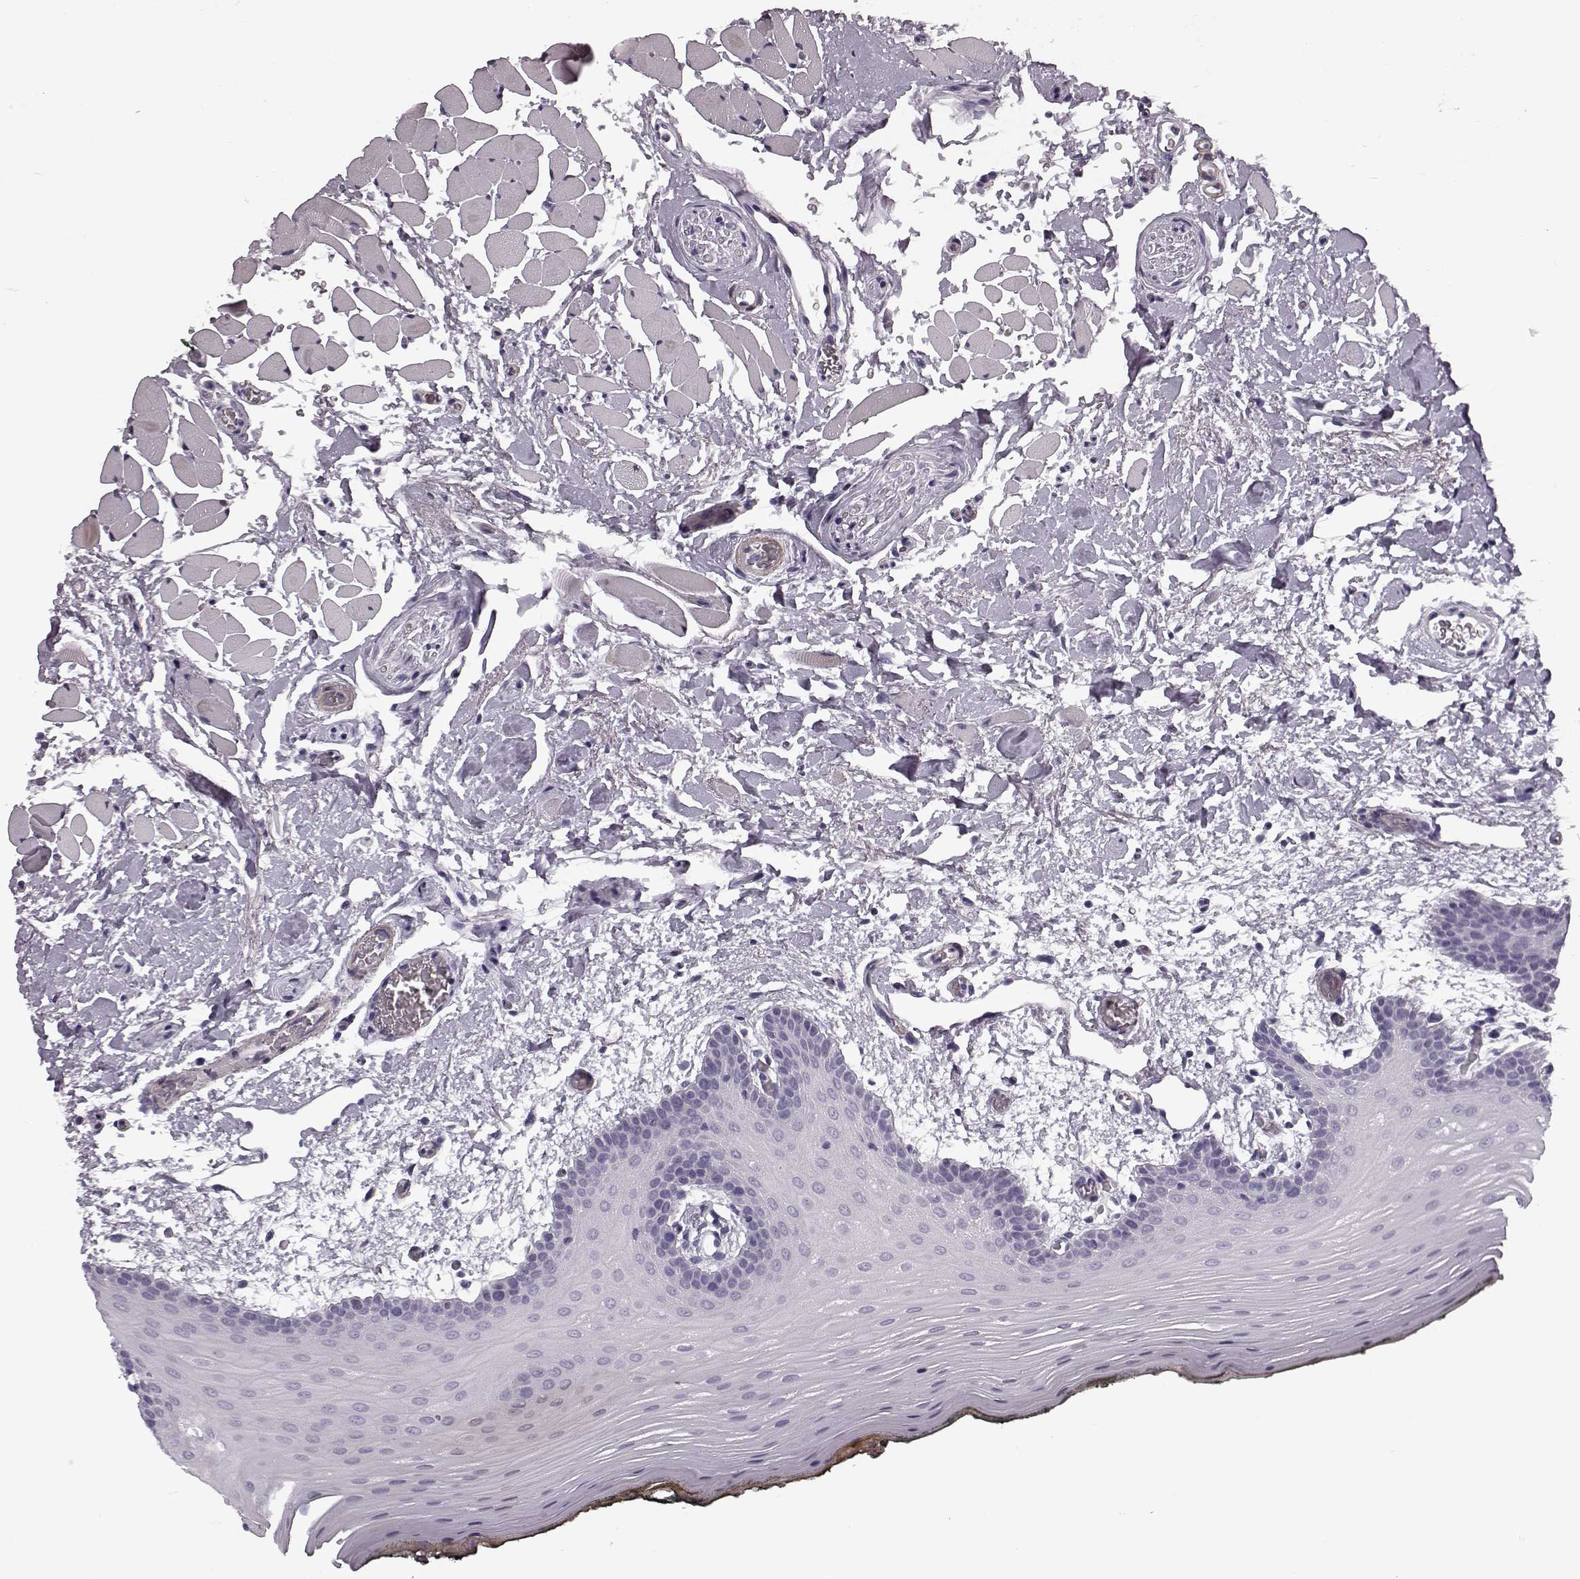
{"staining": {"intensity": "negative", "quantity": "none", "location": "none"}, "tissue": "oral mucosa", "cell_type": "Squamous epithelial cells", "image_type": "normal", "snomed": [{"axis": "morphology", "description": "Normal tissue, NOS"}, {"axis": "topography", "description": "Oral tissue"}, {"axis": "topography", "description": "Head-Neck"}], "caption": "An IHC photomicrograph of unremarkable oral mucosa is shown. There is no staining in squamous epithelial cells of oral mucosa. Brightfield microscopy of IHC stained with DAB (3,3'-diaminobenzidine) (brown) and hematoxylin (blue), captured at high magnification.", "gene": "SLCO3A1", "patient": {"sex": "male", "age": 65}}